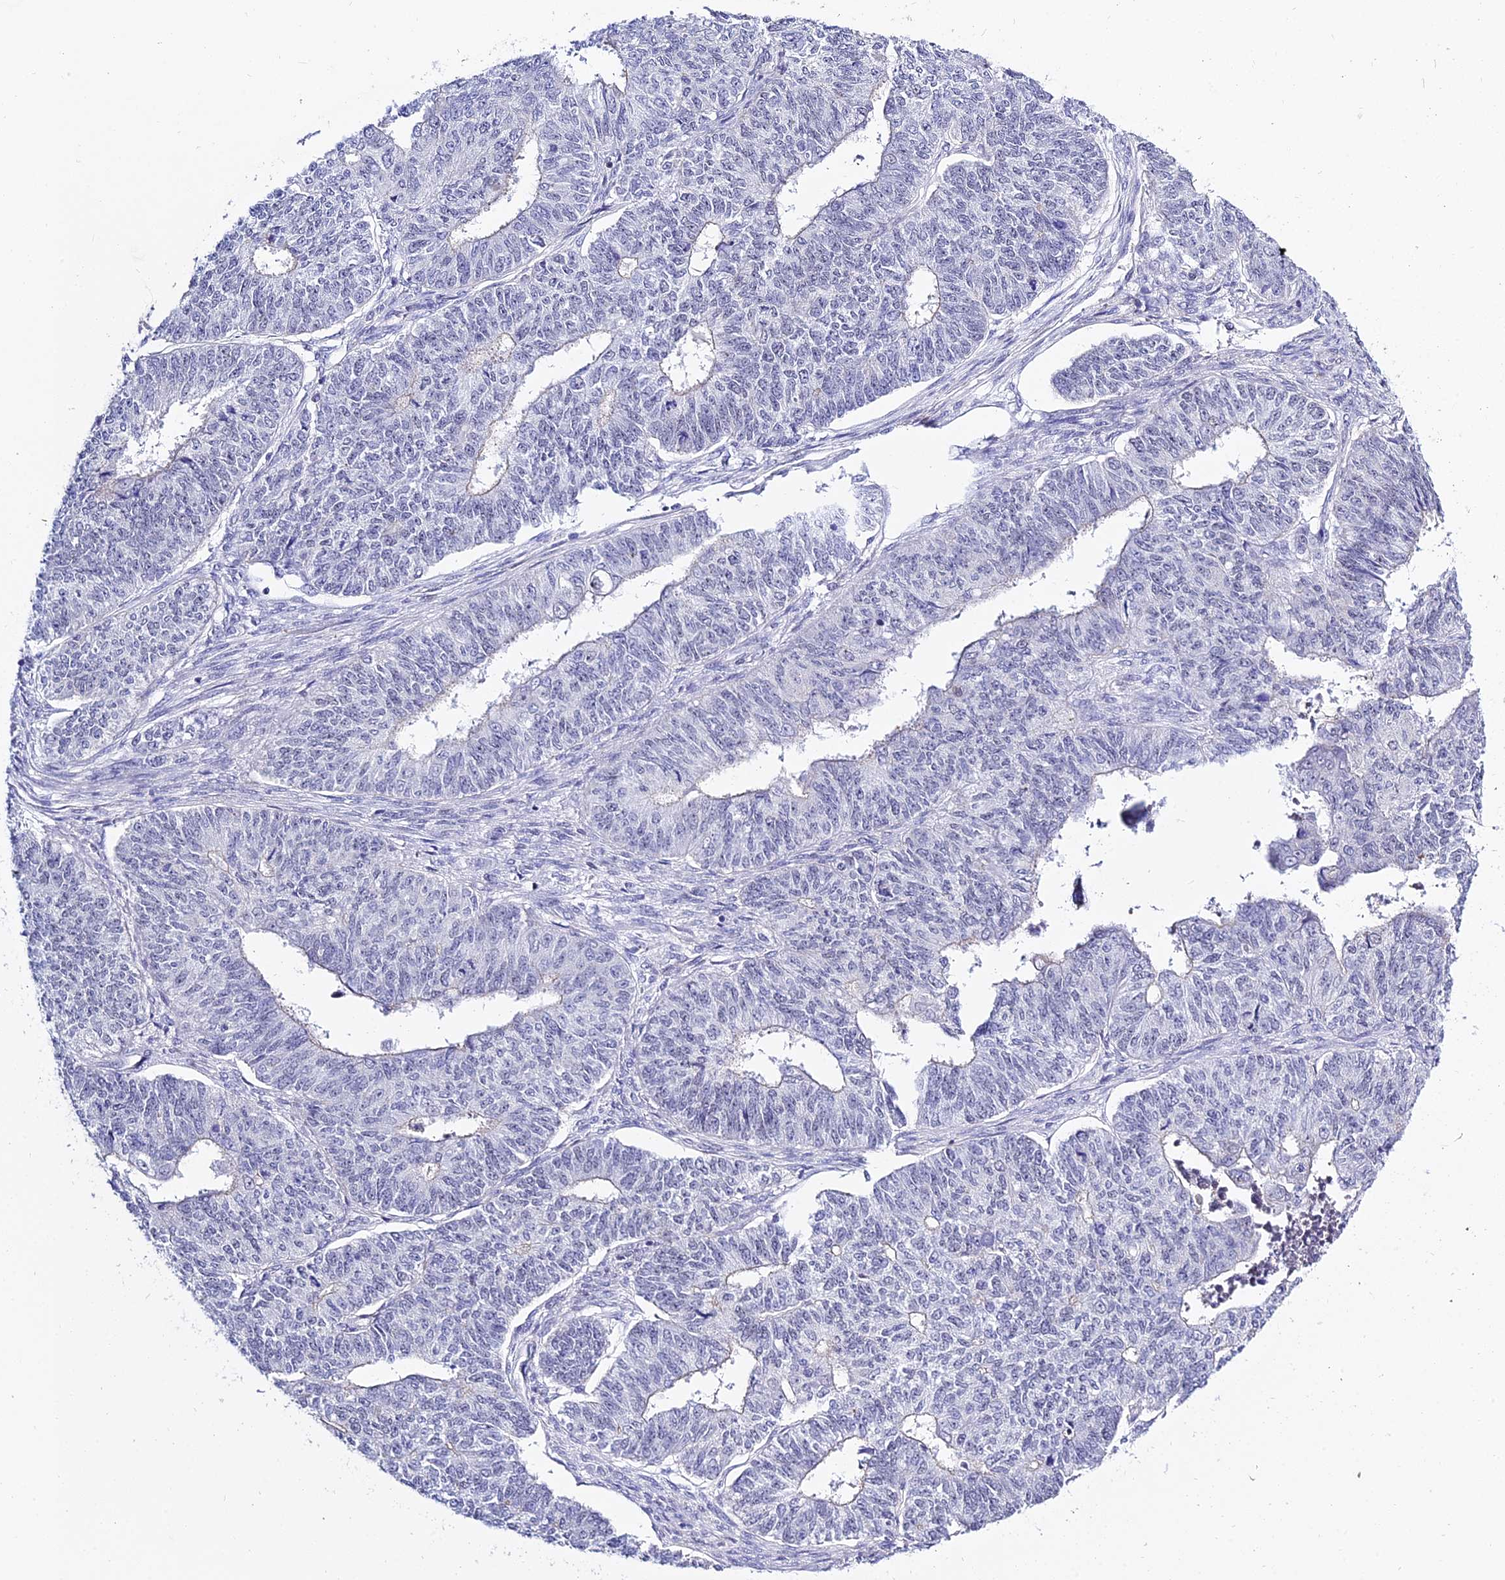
{"staining": {"intensity": "negative", "quantity": "none", "location": "none"}, "tissue": "endometrial cancer", "cell_type": "Tumor cells", "image_type": "cancer", "snomed": [{"axis": "morphology", "description": "Adenocarcinoma, NOS"}, {"axis": "topography", "description": "Endometrium"}], "caption": "Endometrial cancer (adenocarcinoma) stained for a protein using immunohistochemistry (IHC) displays no expression tumor cells.", "gene": "ZNF628", "patient": {"sex": "female", "age": 32}}